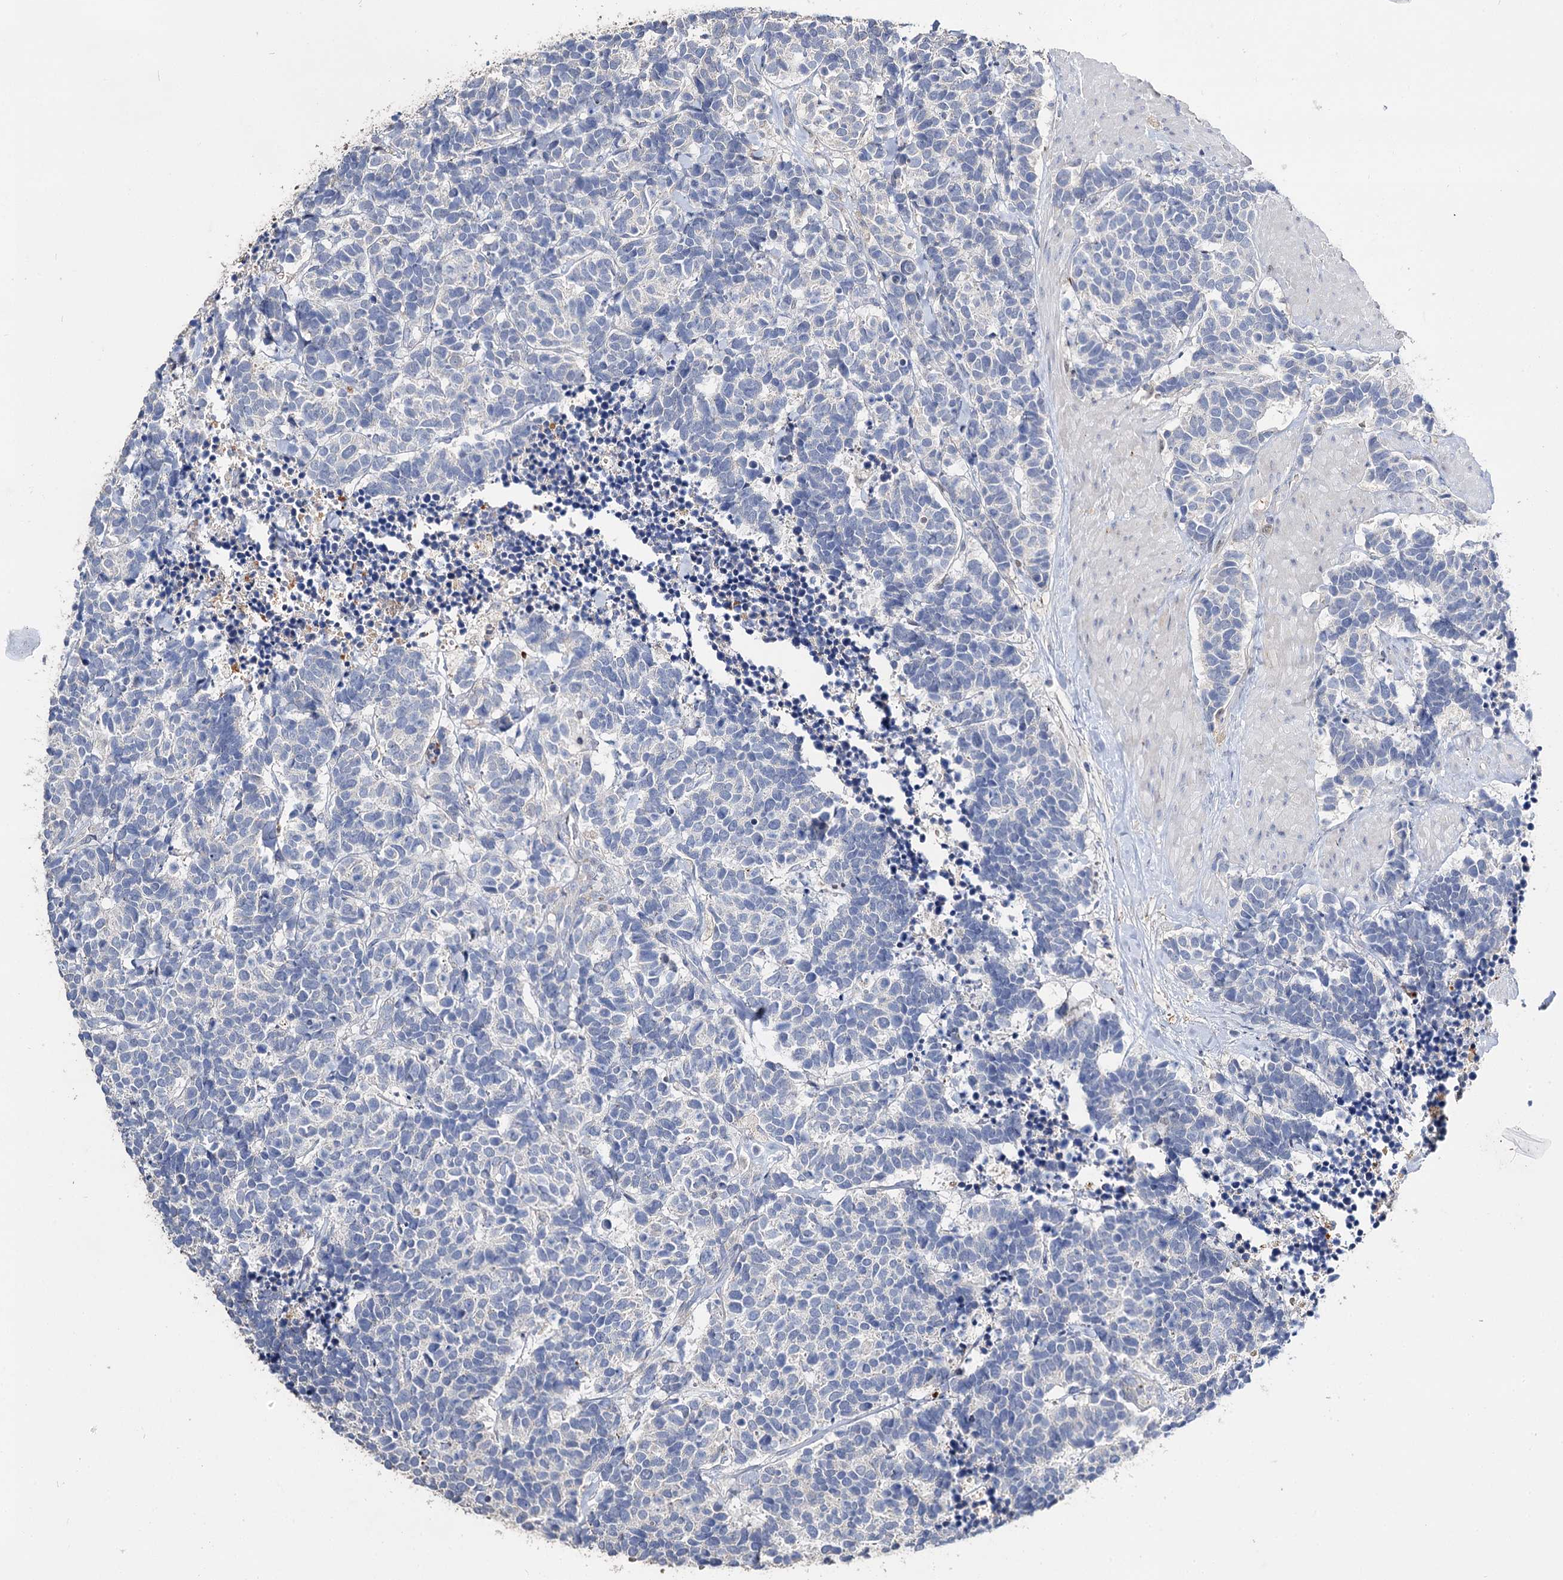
{"staining": {"intensity": "weak", "quantity": "<25%", "location": "cytoplasmic/membranous"}, "tissue": "carcinoid", "cell_type": "Tumor cells", "image_type": "cancer", "snomed": [{"axis": "morphology", "description": "Carcinoma, NOS"}, {"axis": "morphology", "description": "Carcinoid, malignant, NOS"}, {"axis": "topography", "description": "Urinary bladder"}], "caption": "An IHC micrograph of carcinoma is shown. There is no staining in tumor cells of carcinoma. The staining is performed using DAB brown chromogen with nuclei counter-stained in using hematoxylin.", "gene": "DNAH6", "patient": {"sex": "male", "age": 57}}